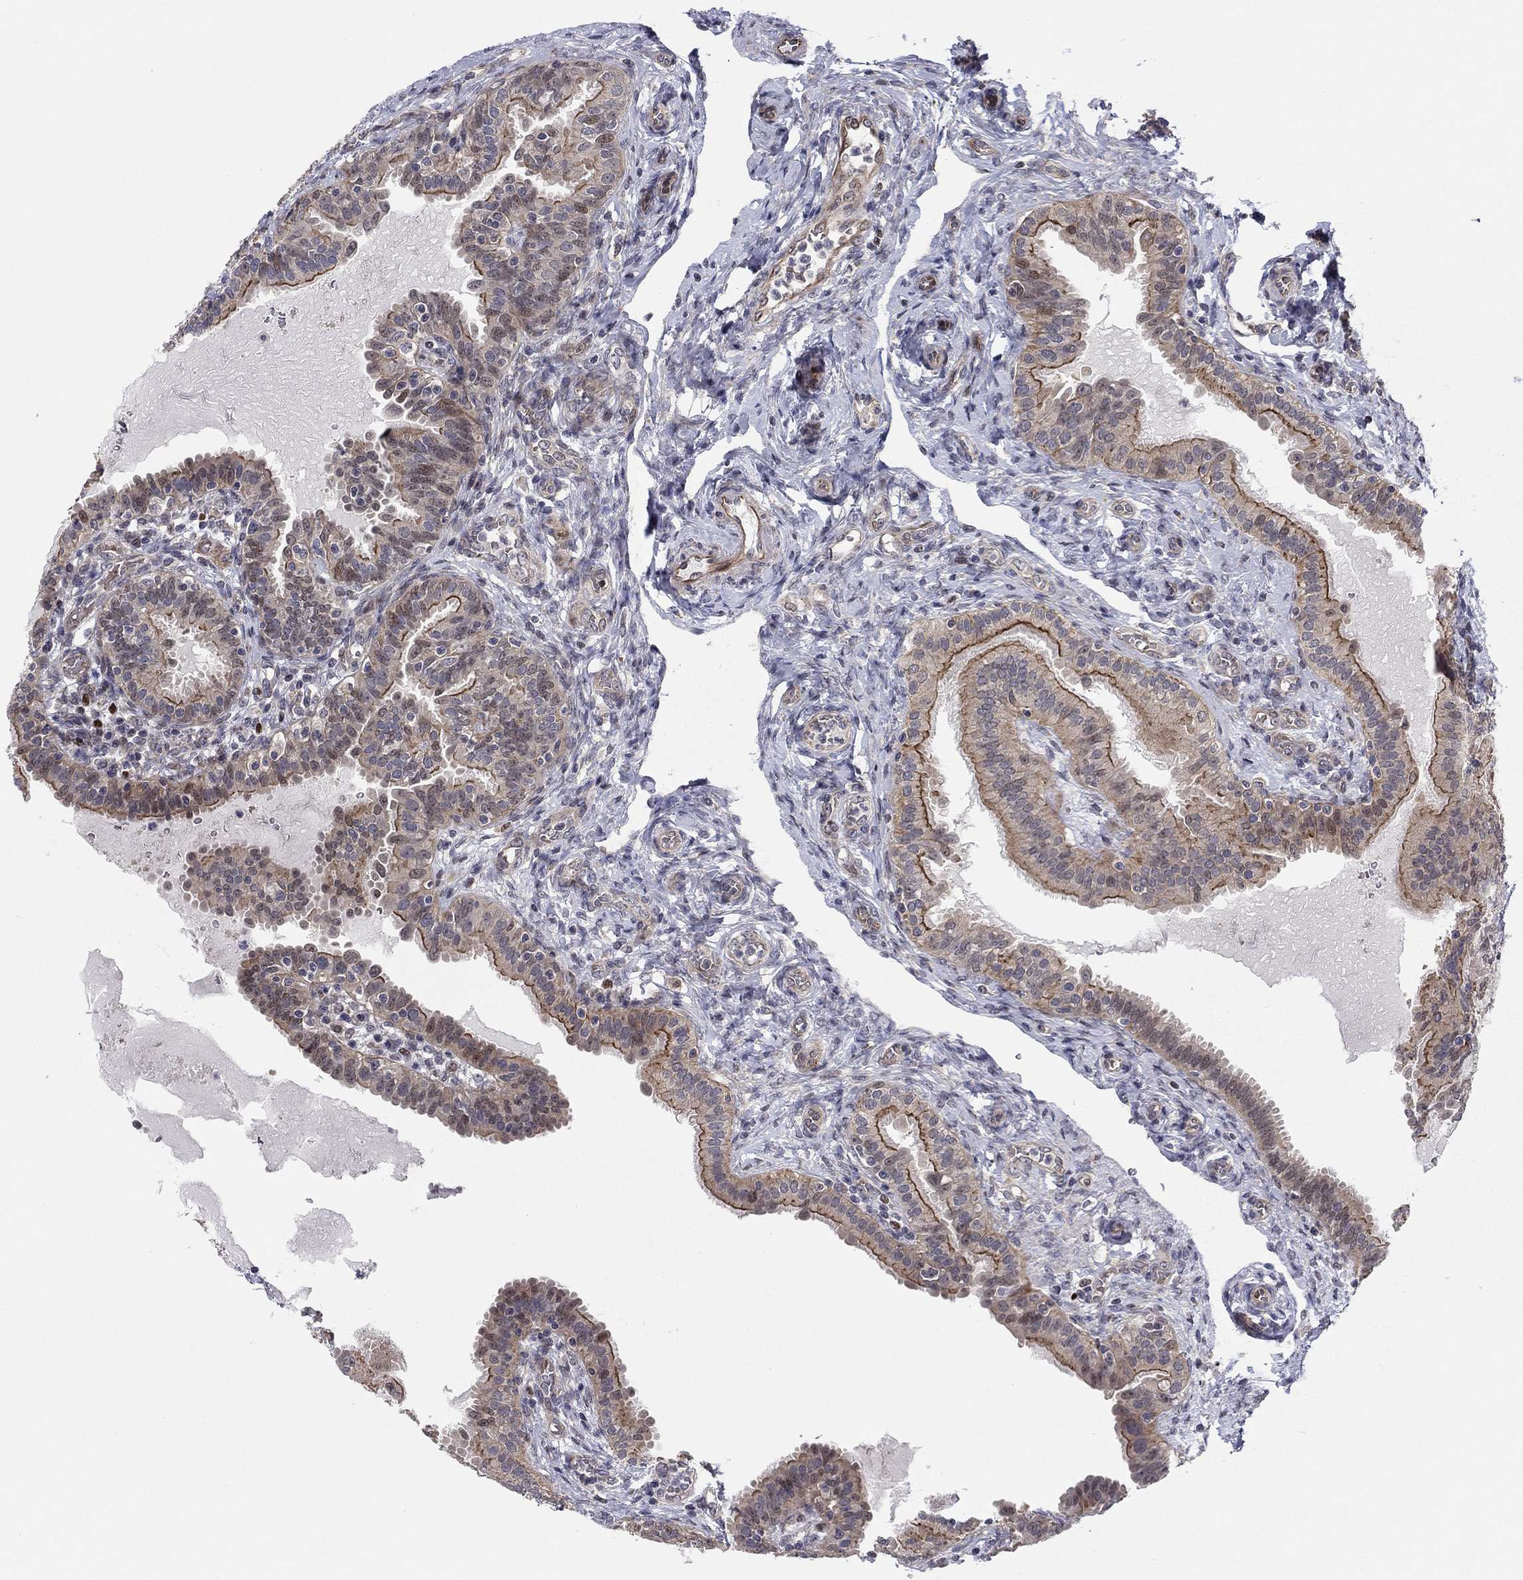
{"staining": {"intensity": "strong", "quantity": "<25%", "location": "cytoplasmic/membranous"}, "tissue": "fallopian tube", "cell_type": "Glandular cells", "image_type": "normal", "snomed": [{"axis": "morphology", "description": "Normal tissue, NOS"}, {"axis": "topography", "description": "Fallopian tube"}, {"axis": "topography", "description": "Ovary"}], "caption": "Immunohistochemical staining of normal fallopian tube exhibits strong cytoplasmic/membranous protein staining in approximately <25% of glandular cells.", "gene": "BCL11A", "patient": {"sex": "female", "age": 41}}